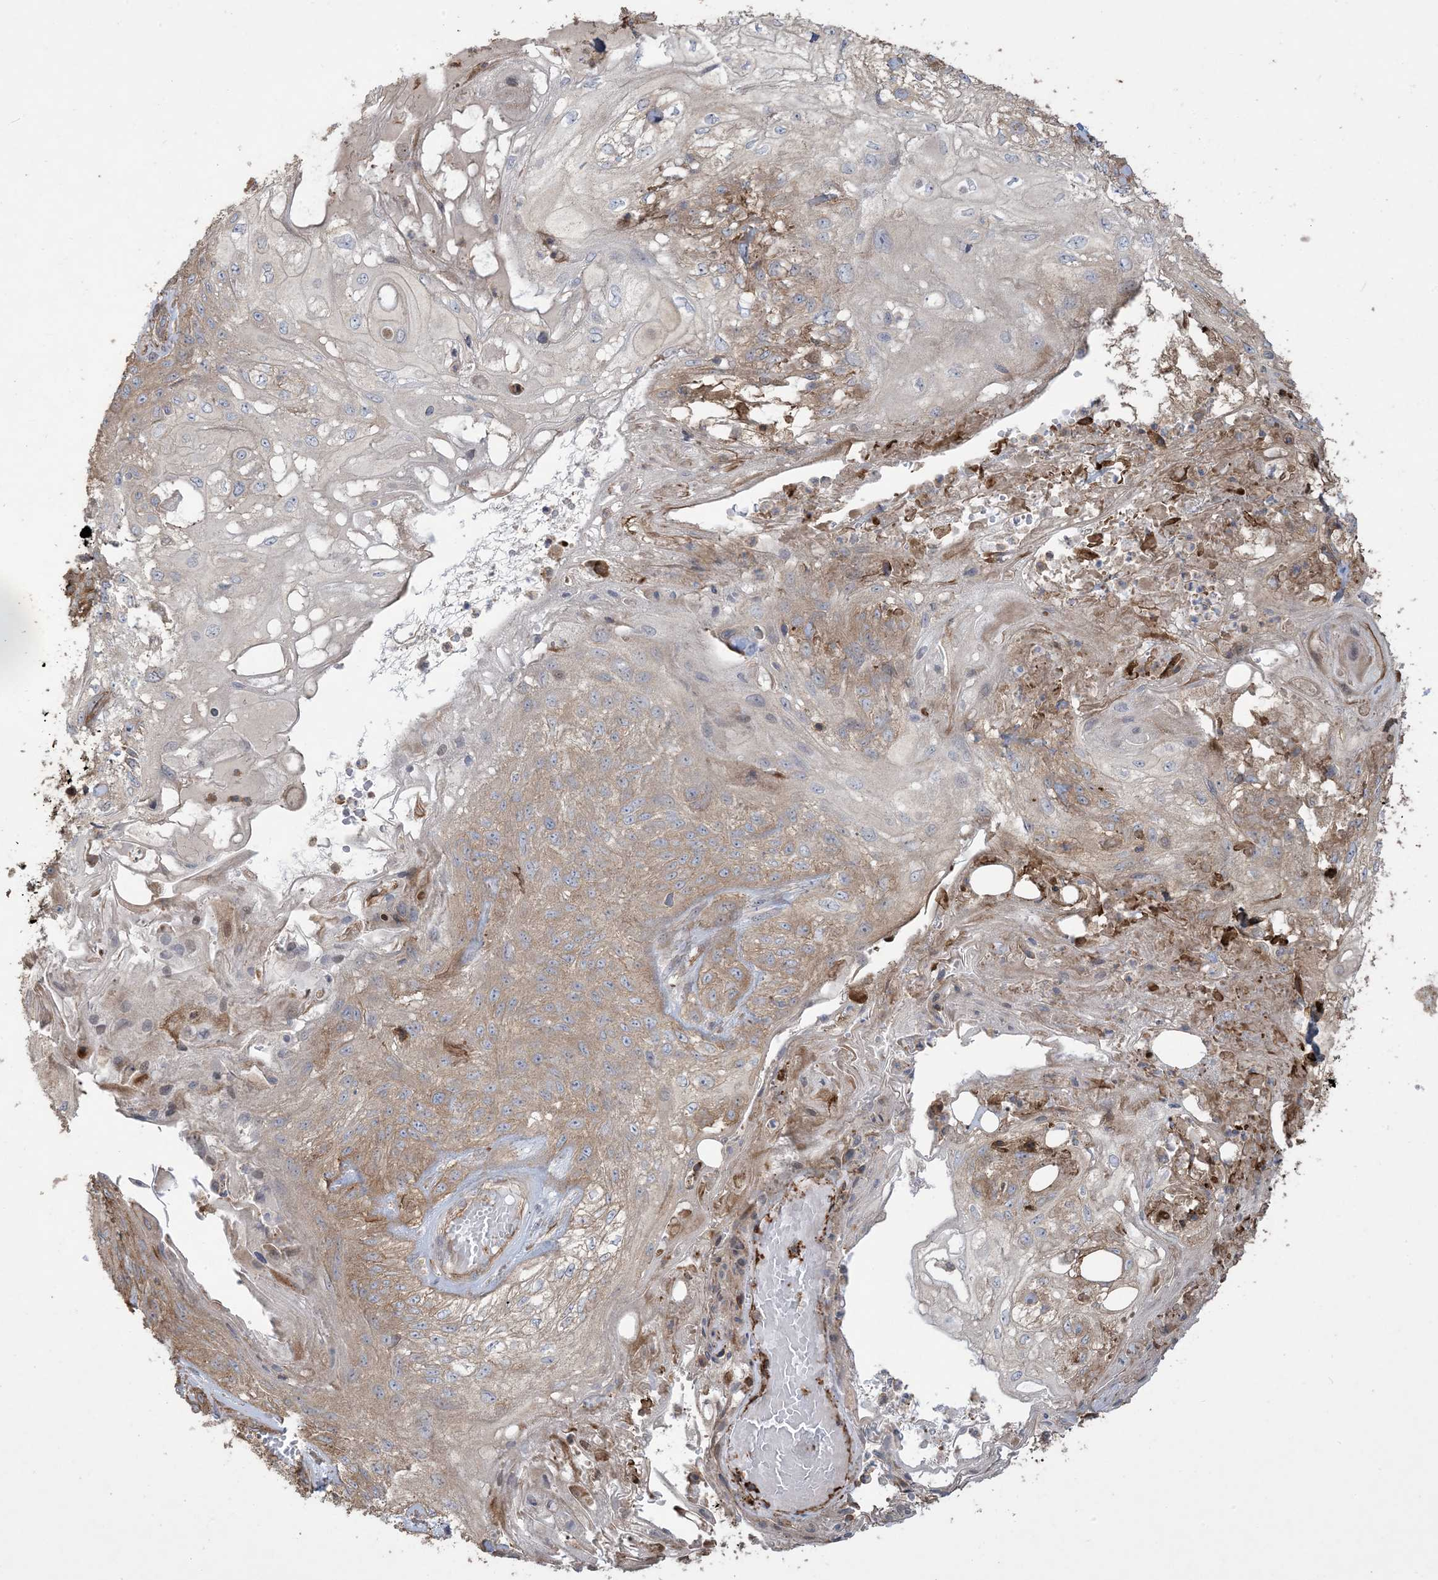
{"staining": {"intensity": "weak", "quantity": "25%-75%", "location": "cytoplasmic/membranous"}, "tissue": "skin cancer", "cell_type": "Tumor cells", "image_type": "cancer", "snomed": [{"axis": "morphology", "description": "Squamous cell carcinoma, NOS"}, {"axis": "morphology", "description": "Squamous cell carcinoma, metastatic, NOS"}, {"axis": "topography", "description": "Skin"}, {"axis": "topography", "description": "Lymph node"}], "caption": "High-power microscopy captured an immunohistochemistry image of metastatic squamous cell carcinoma (skin), revealing weak cytoplasmic/membranous staining in about 25%-75% of tumor cells. The protein of interest is stained brown, and the nuclei are stained in blue (DAB (3,3'-diaminobenzidine) IHC with brightfield microscopy, high magnification).", "gene": "KLHL18", "patient": {"sex": "male", "age": 75}}